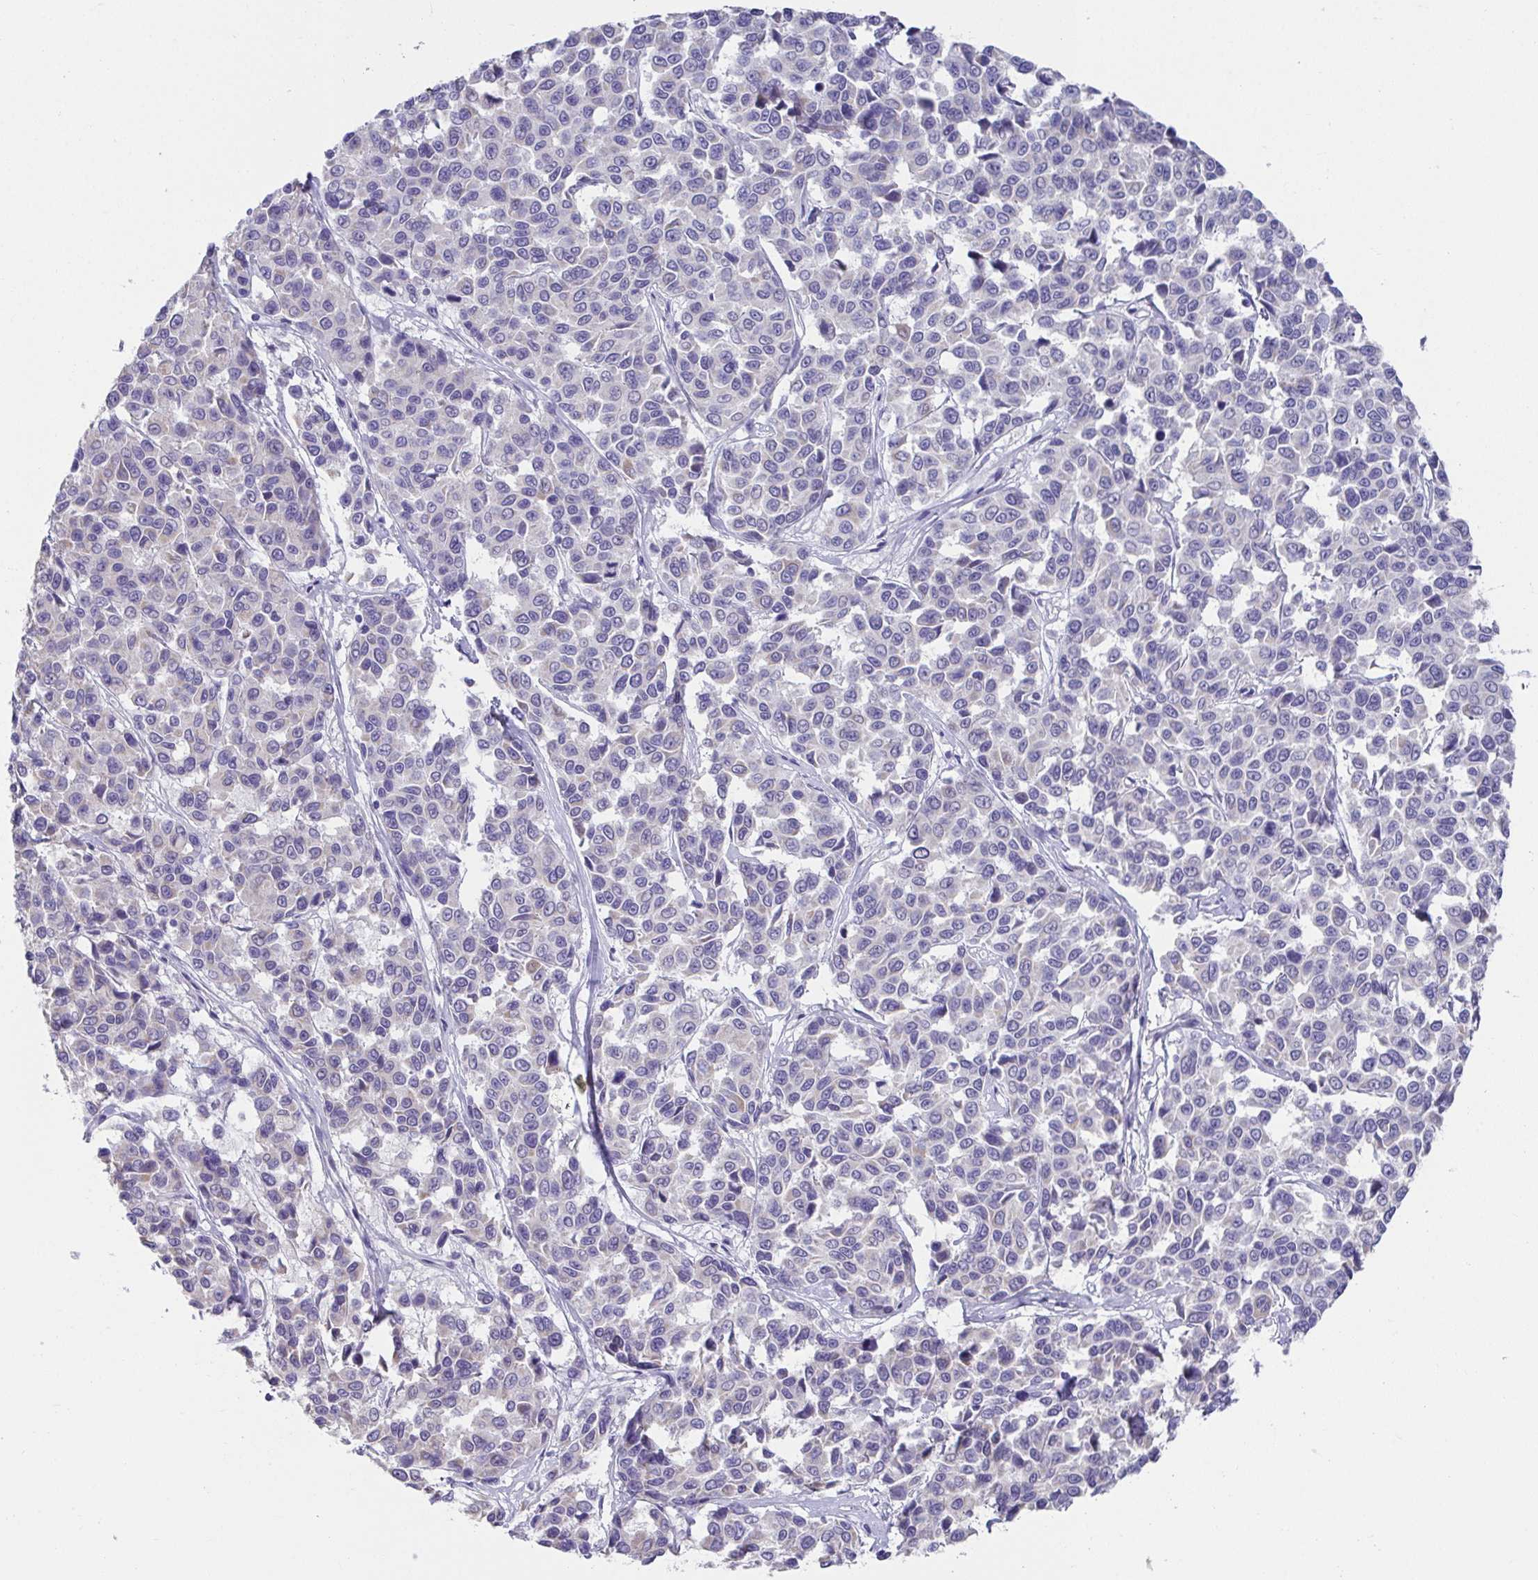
{"staining": {"intensity": "negative", "quantity": "none", "location": "none"}, "tissue": "melanoma", "cell_type": "Tumor cells", "image_type": "cancer", "snomed": [{"axis": "morphology", "description": "Malignant melanoma, NOS"}, {"axis": "topography", "description": "Skin"}], "caption": "Tumor cells are negative for brown protein staining in melanoma.", "gene": "CXCR1", "patient": {"sex": "female", "age": 66}}